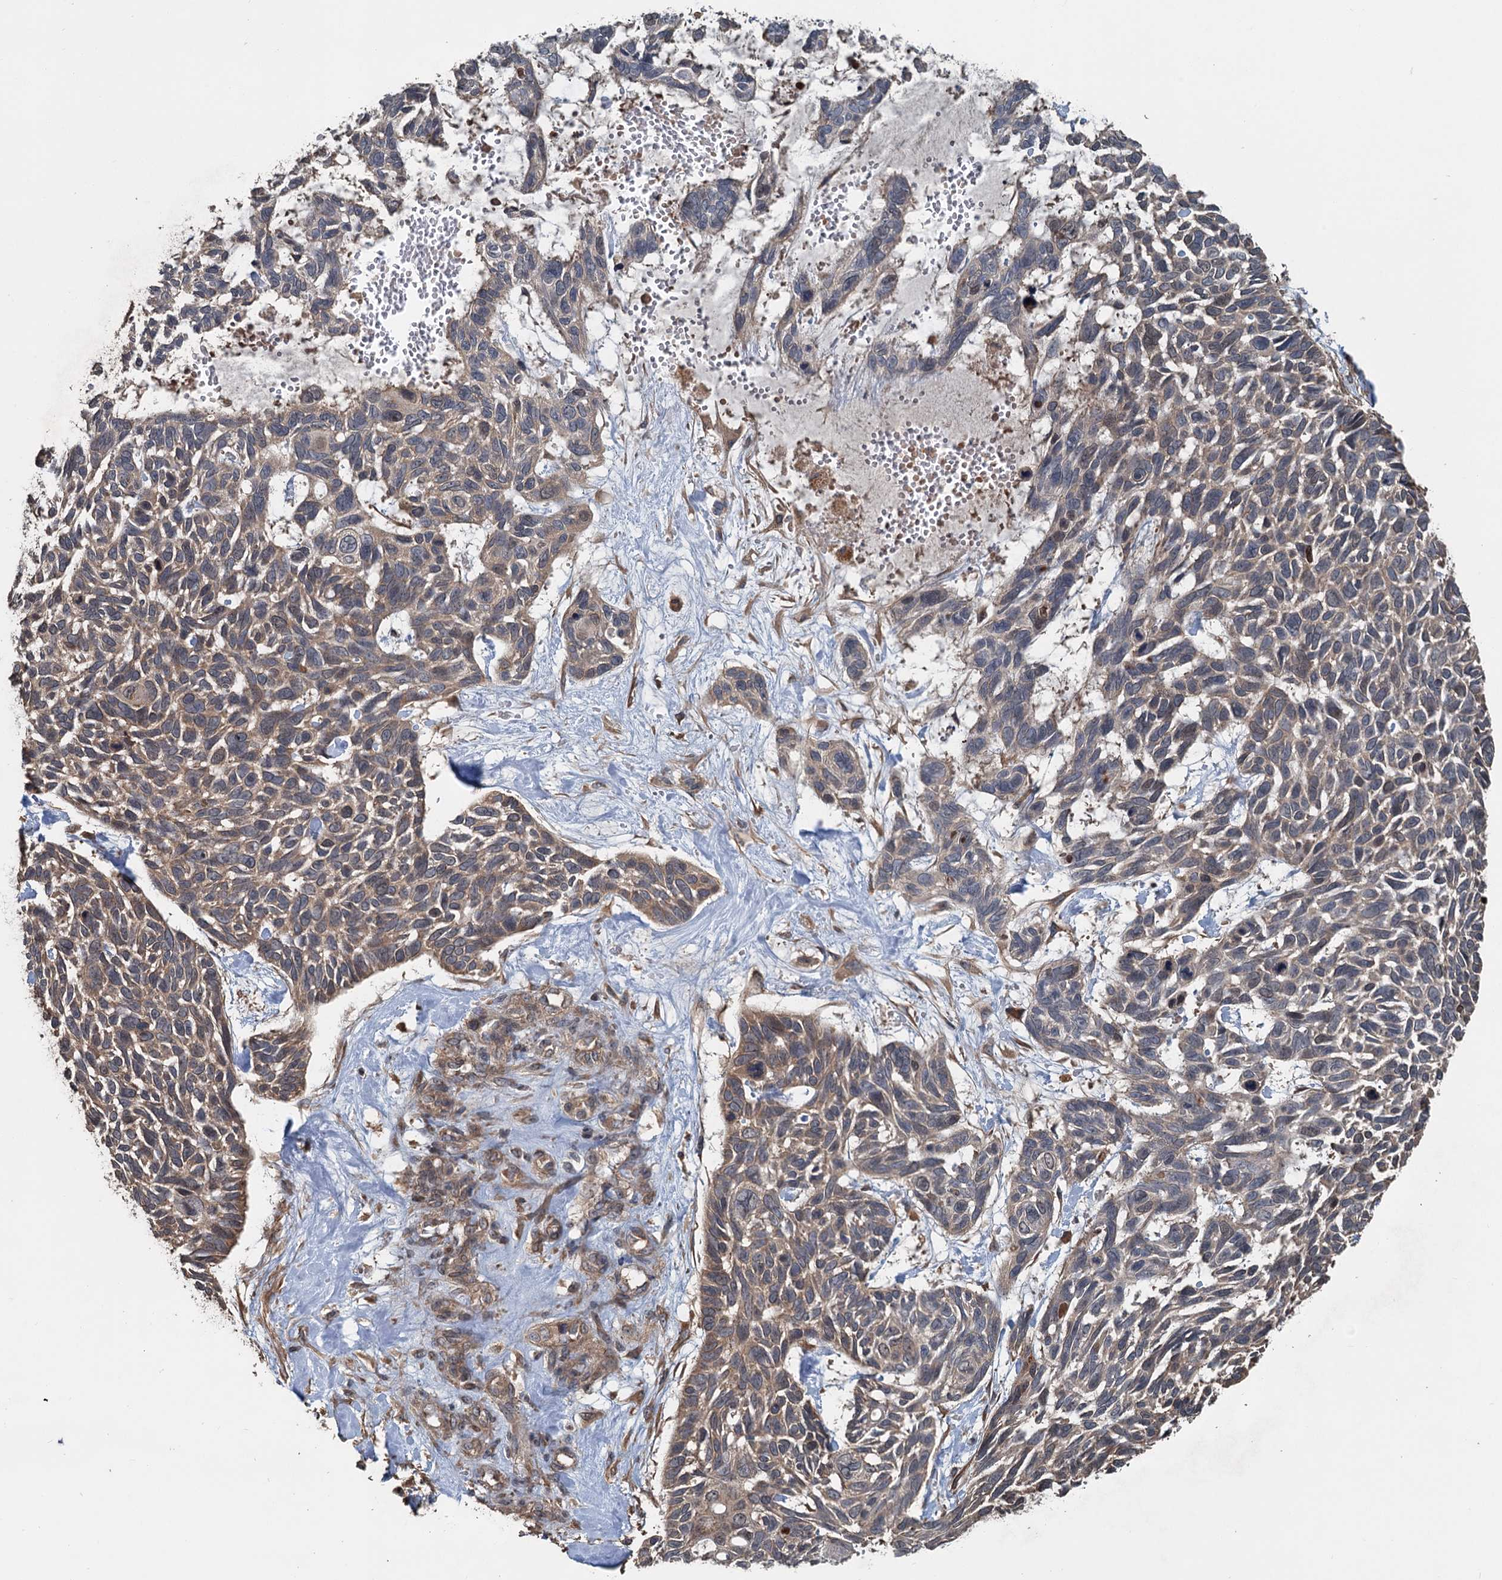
{"staining": {"intensity": "weak", "quantity": ">75%", "location": "cytoplasmic/membranous"}, "tissue": "skin cancer", "cell_type": "Tumor cells", "image_type": "cancer", "snomed": [{"axis": "morphology", "description": "Basal cell carcinoma"}, {"axis": "topography", "description": "Skin"}], "caption": "Skin cancer (basal cell carcinoma) tissue reveals weak cytoplasmic/membranous positivity in about >75% of tumor cells", "gene": "TEDC1", "patient": {"sex": "male", "age": 88}}